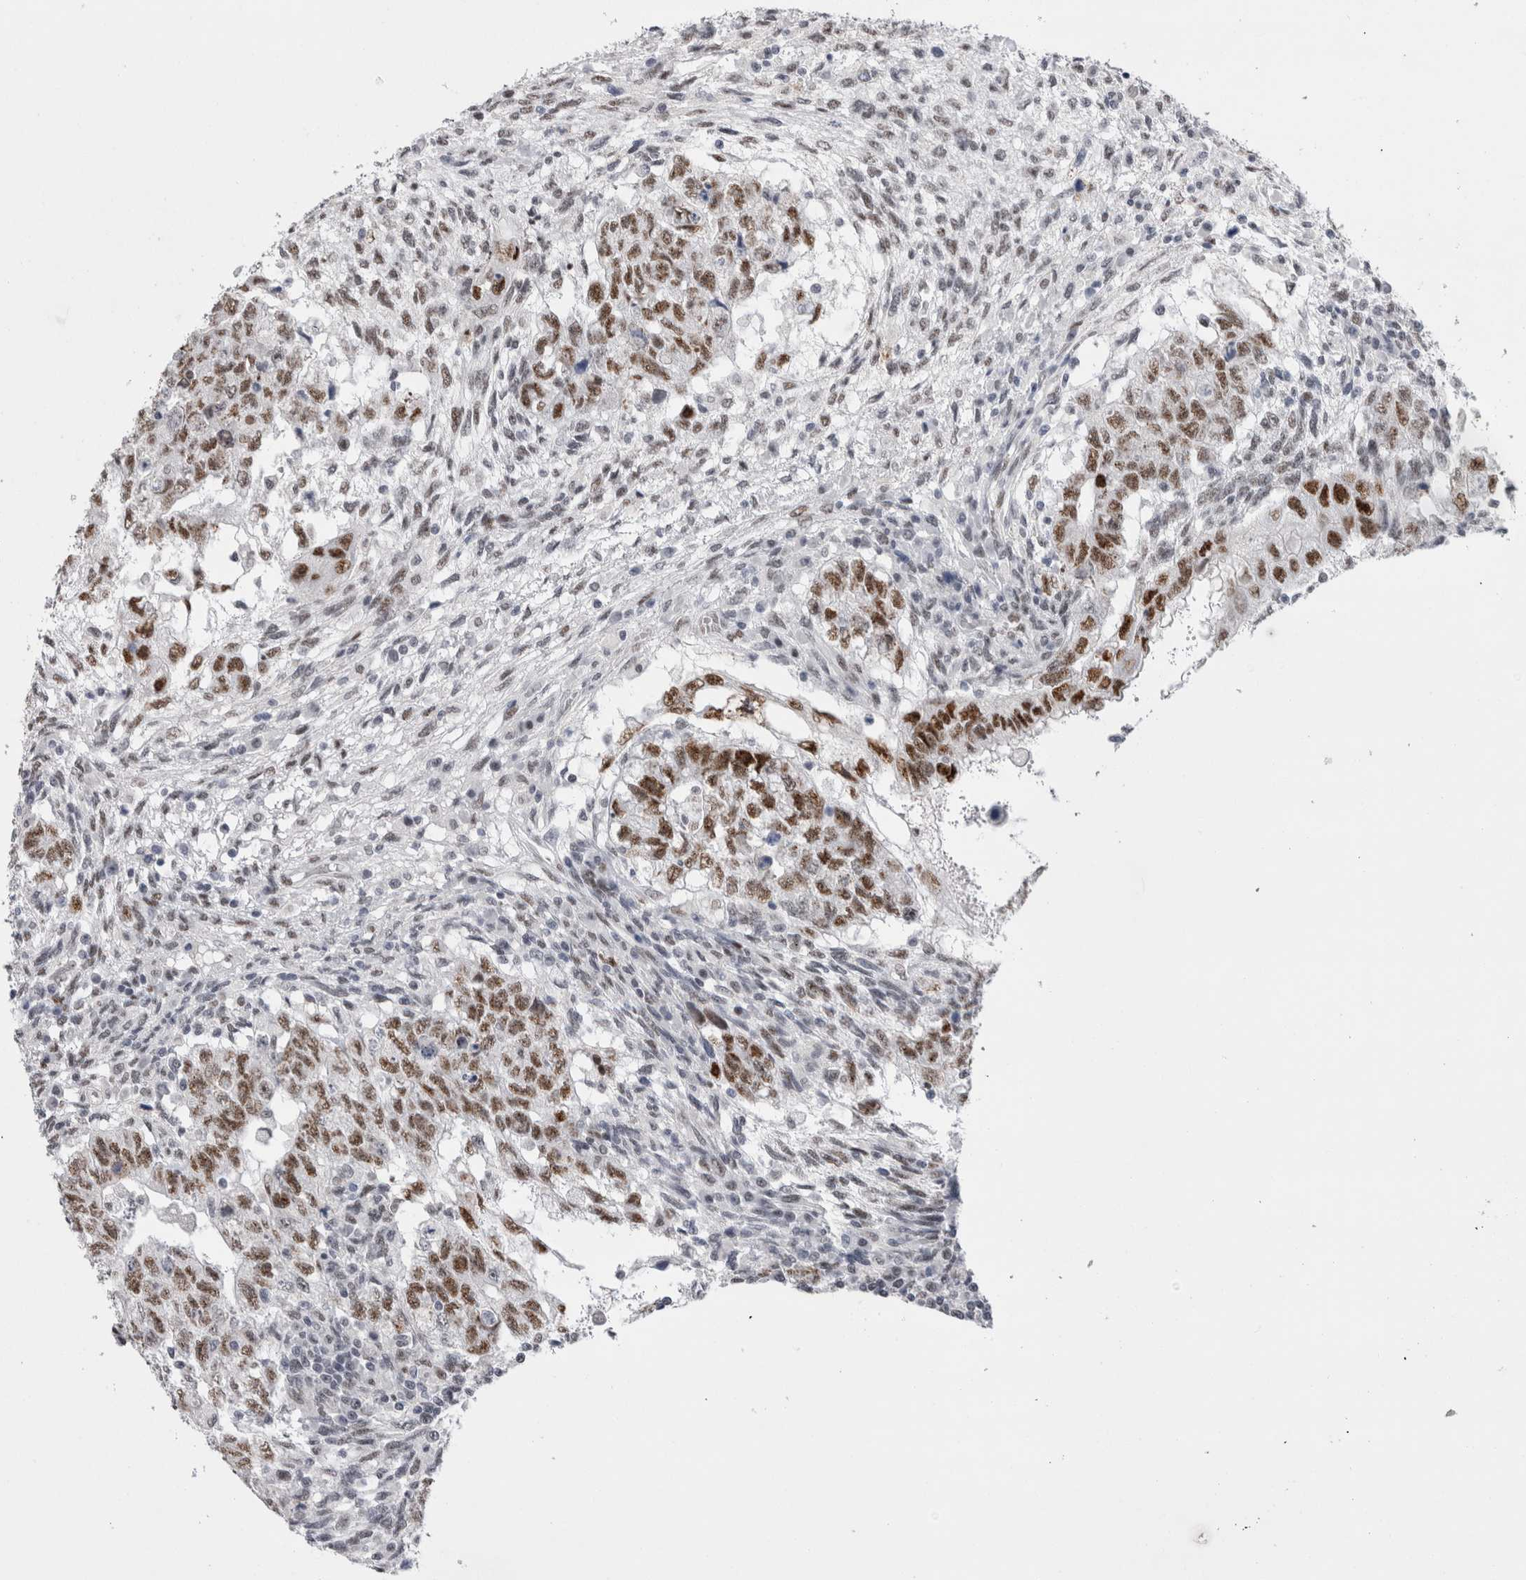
{"staining": {"intensity": "strong", "quantity": ">75%", "location": "nuclear"}, "tissue": "testis cancer", "cell_type": "Tumor cells", "image_type": "cancer", "snomed": [{"axis": "morphology", "description": "Normal tissue, NOS"}, {"axis": "morphology", "description": "Carcinoma, Embryonal, NOS"}, {"axis": "topography", "description": "Testis"}], "caption": "The micrograph shows immunohistochemical staining of testis cancer (embryonal carcinoma). There is strong nuclear positivity is identified in approximately >75% of tumor cells. (Stains: DAB (3,3'-diaminobenzidine) in brown, nuclei in blue, Microscopy: brightfield microscopy at high magnification).", "gene": "RBM6", "patient": {"sex": "male", "age": 36}}